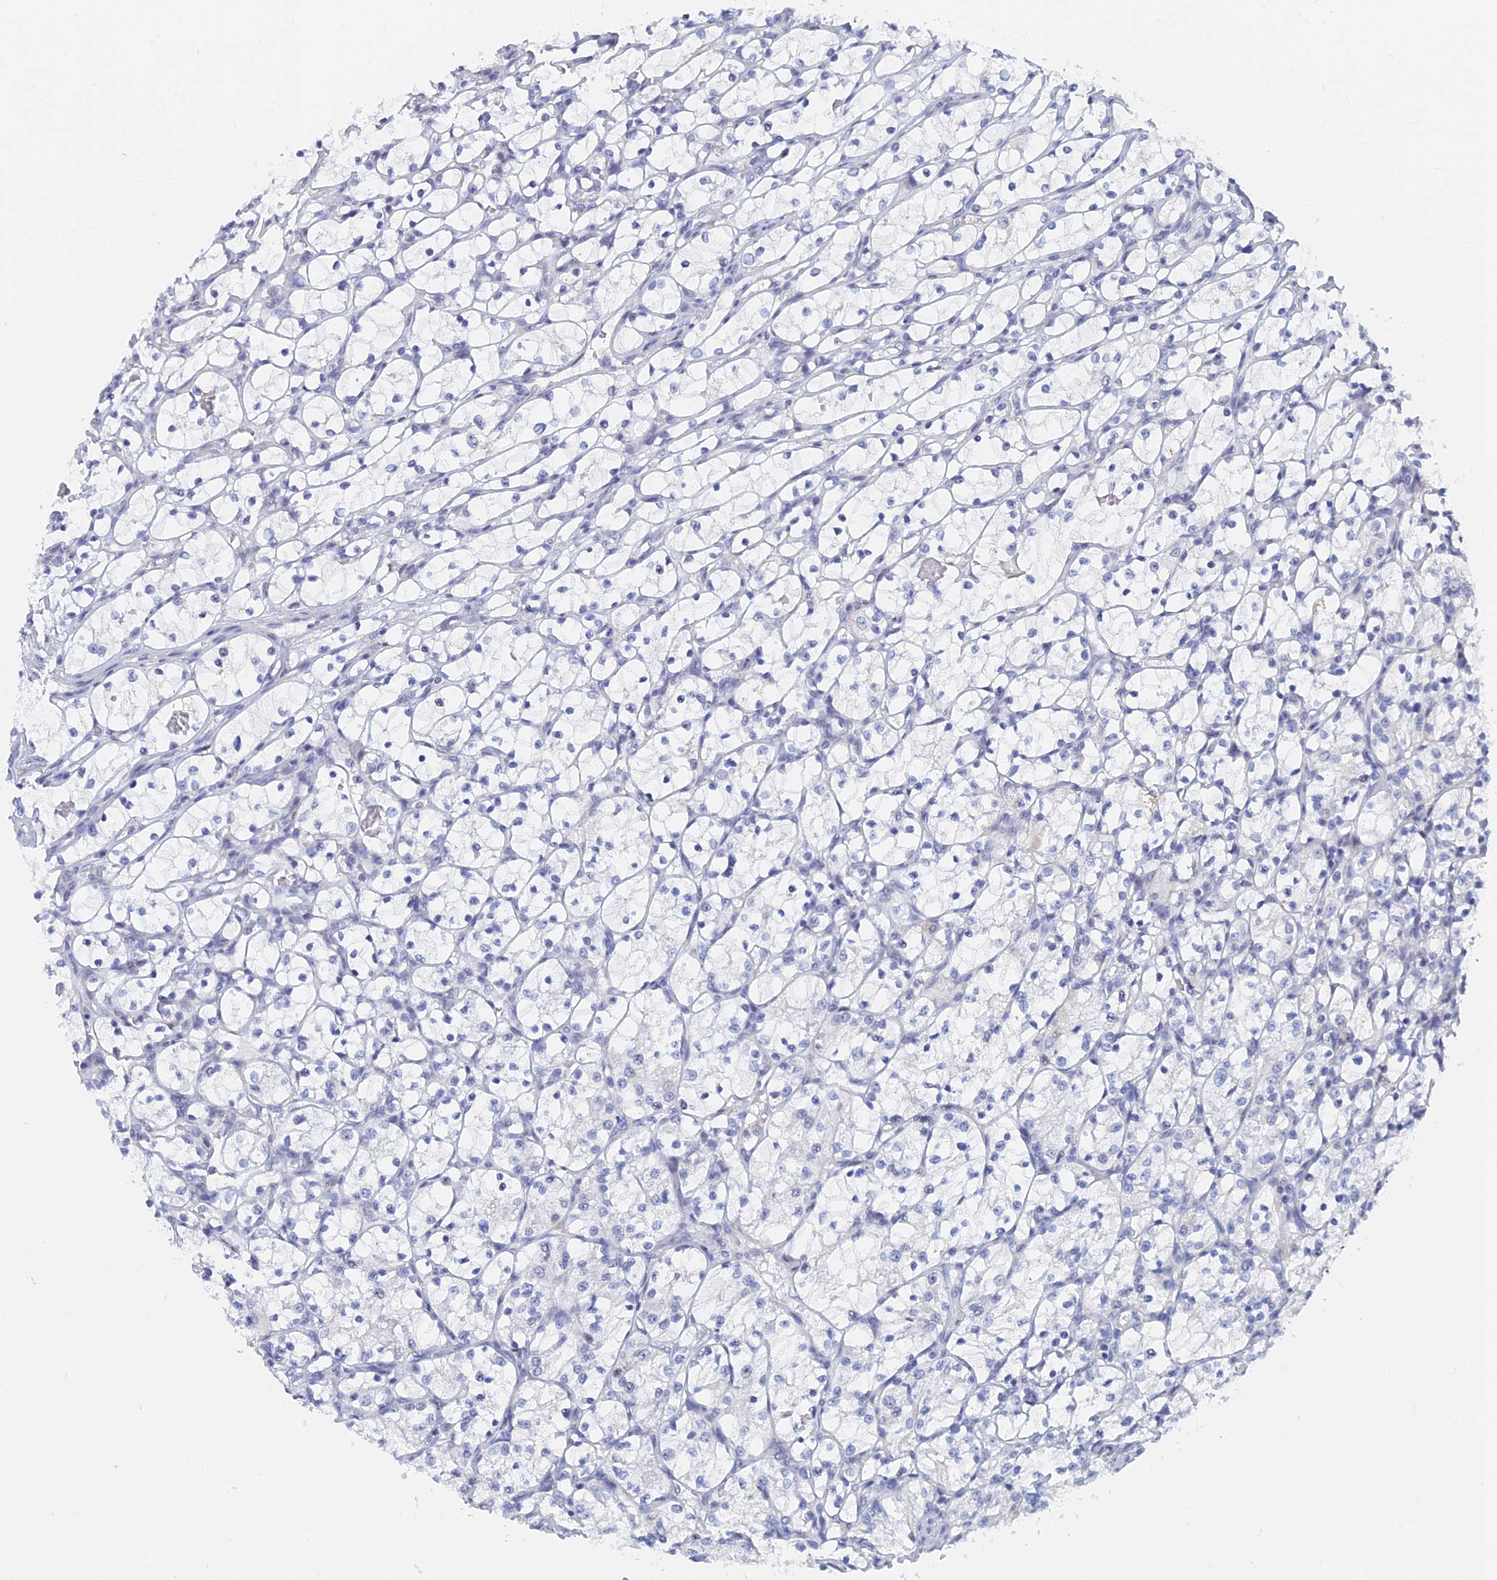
{"staining": {"intensity": "negative", "quantity": "none", "location": "none"}, "tissue": "renal cancer", "cell_type": "Tumor cells", "image_type": "cancer", "snomed": [{"axis": "morphology", "description": "Adenocarcinoma, NOS"}, {"axis": "topography", "description": "Kidney"}], "caption": "Tumor cells are negative for protein expression in human adenocarcinoma (renal).", "gene": "GMNC", "patient": {"sex": "female", "age": 69}}